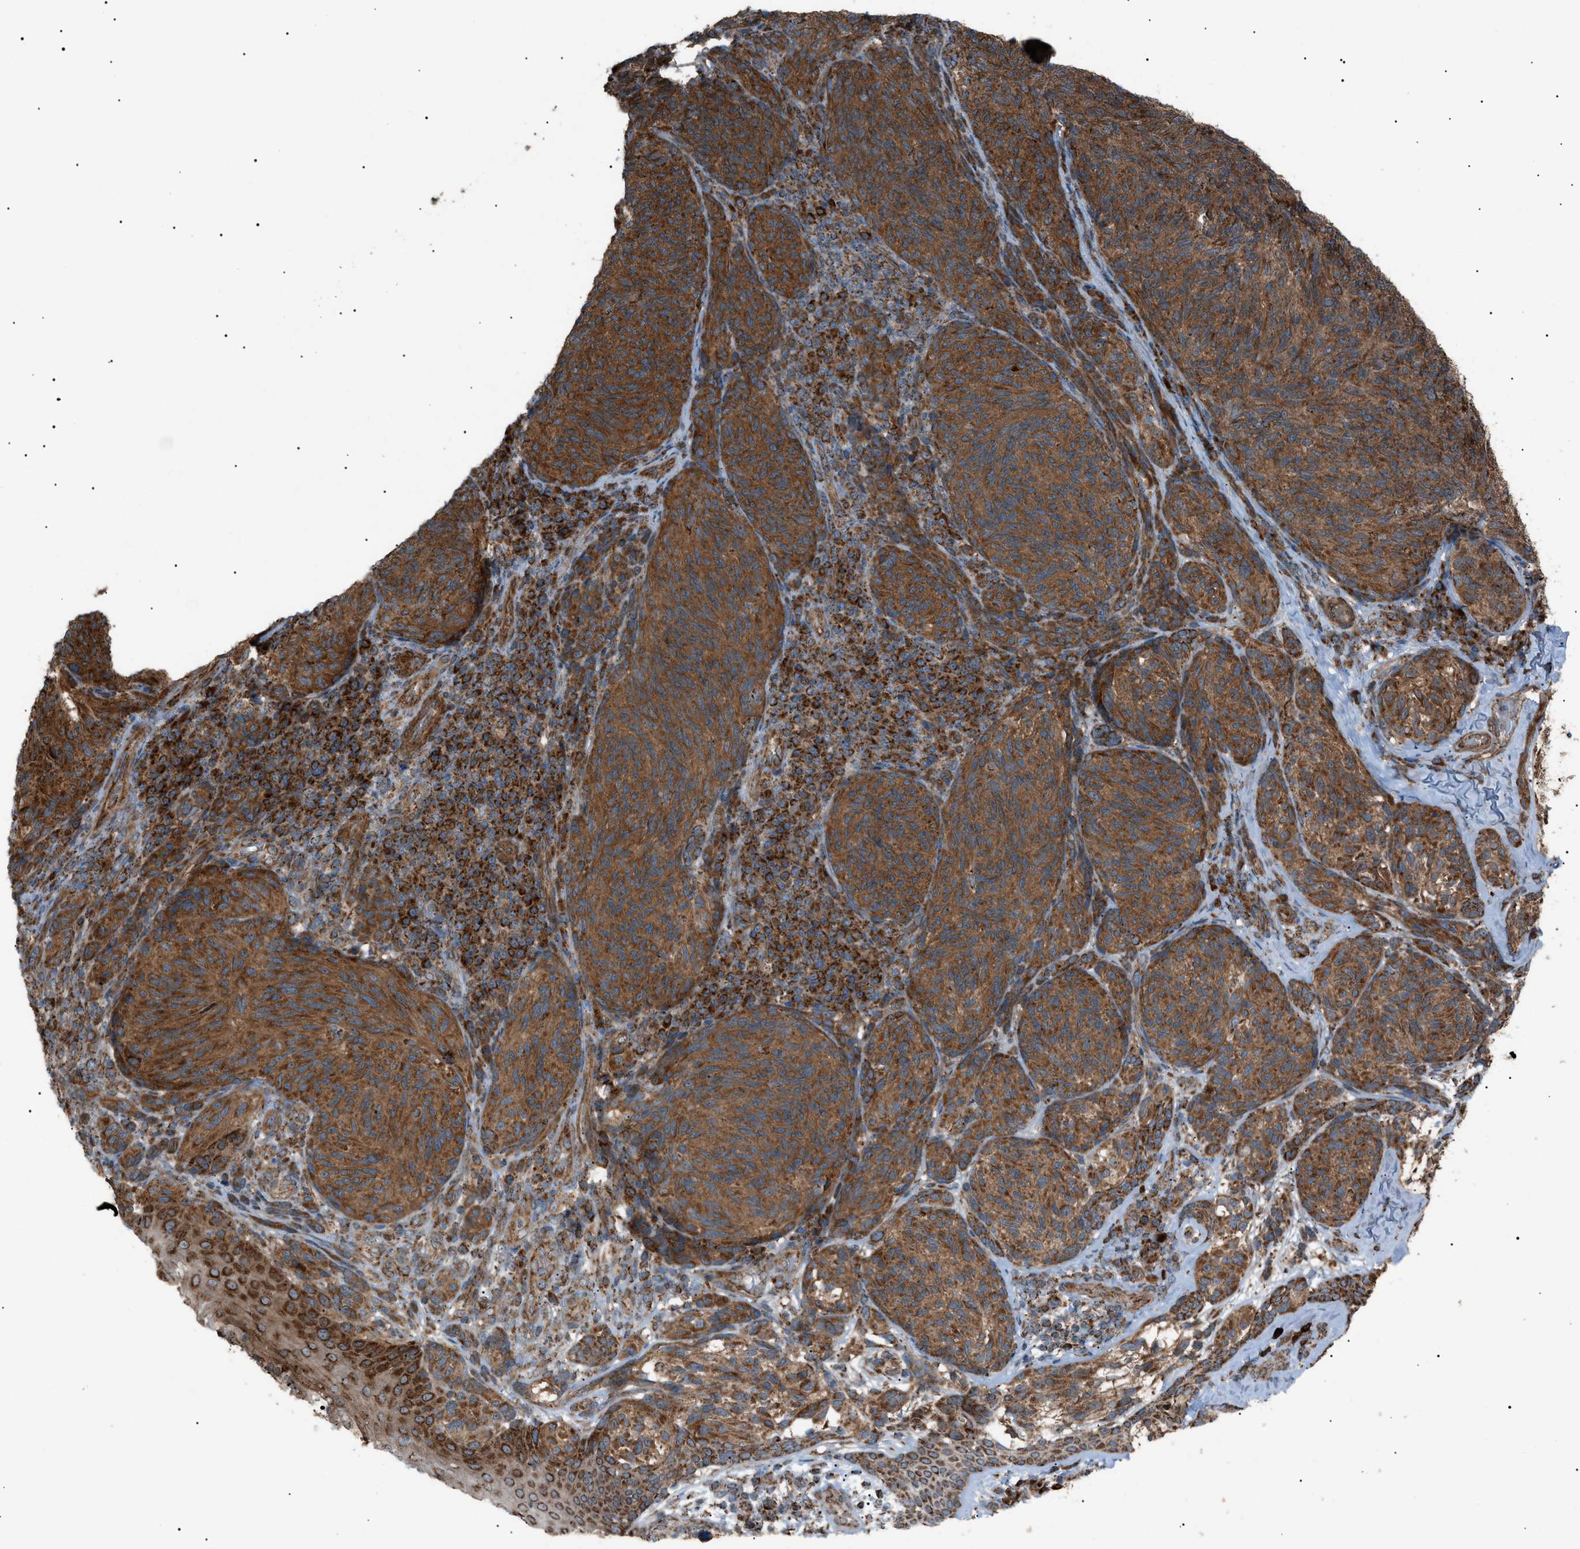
{"staining": {"intensity": "strong", "quantity": ">75%", "location": "cytoplasmic/membranous"}, "tissue": "melanoma", "cell_type": "Tumor cells", "image_type": "cancer", "snomed": [{"axis": "morphology", "description": "Malignant melanoma, NOS"}, {"axis": "topography", "description": "Skin"}], "caption": "Protein staining demonstrates strong cytoplasmic/membranous positivity in approximately >75% of tumor cells in malignant melanoma. Immunohistochemistry stains the protein of interest in brown and the nuclei are stained blue.", "gene": "C1GALT1C1", "patient": {"sex": "female", "age": 73}}